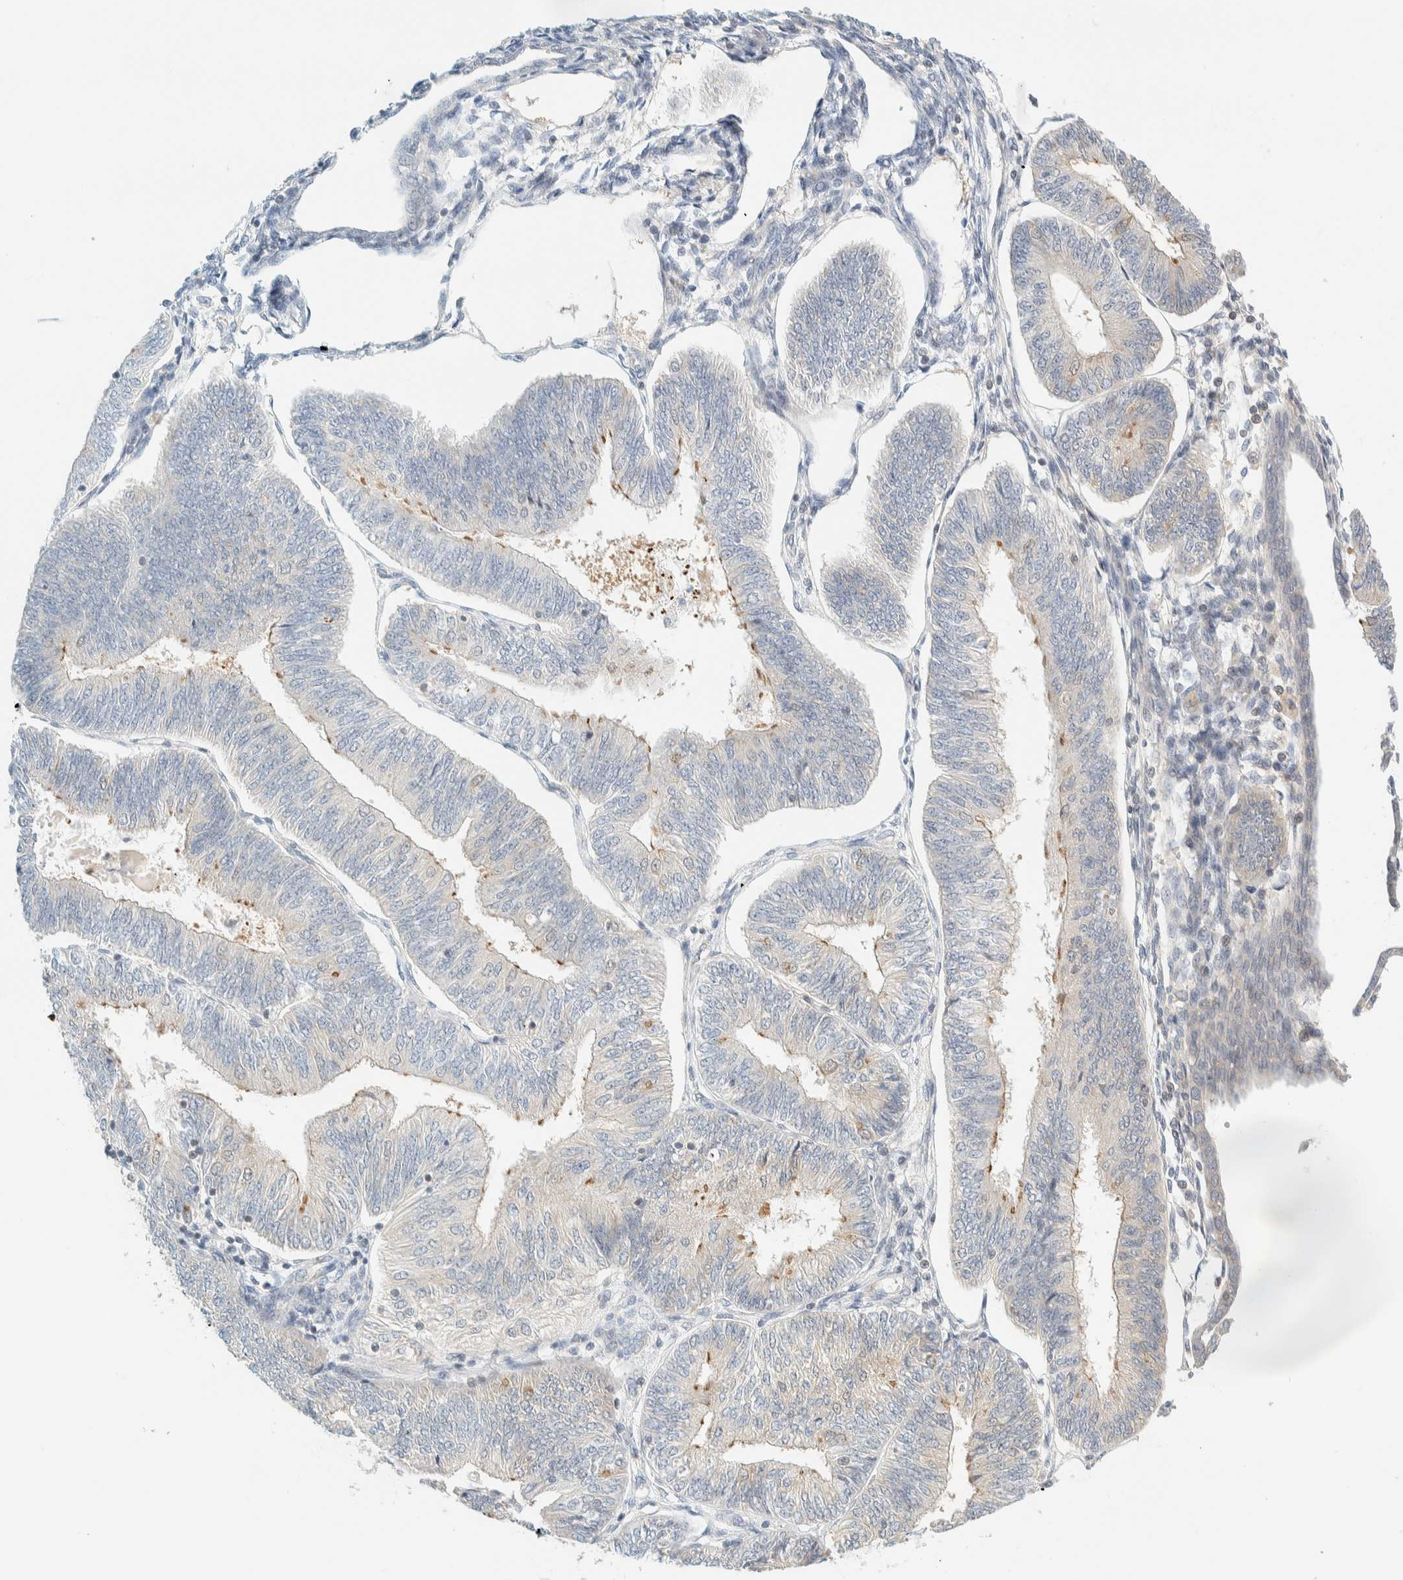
{"staining": {"intensity": "moderate", "quantity": "<25%", "location": "cytoplasmic/membranous"}, "tissue": "endometrial cancer", "cell_type": "Tumor cells", "image_type": "cancer", "snomed": [{"axis": "morphology", "description": "Adenocarcinoma, NOS"}, {"axis": "topography", "description": "Endometrium"}], "caption": "DAB immunohistochemical staining of human adenocarcinoma (endometrial) shows moderate cytoplasmic/membranous protein staining in approximately <25% of tumor cells. Nuclei are stained in blue.", "gene": "PCYT2", "patient": {"sex": "female", "age": 58}}